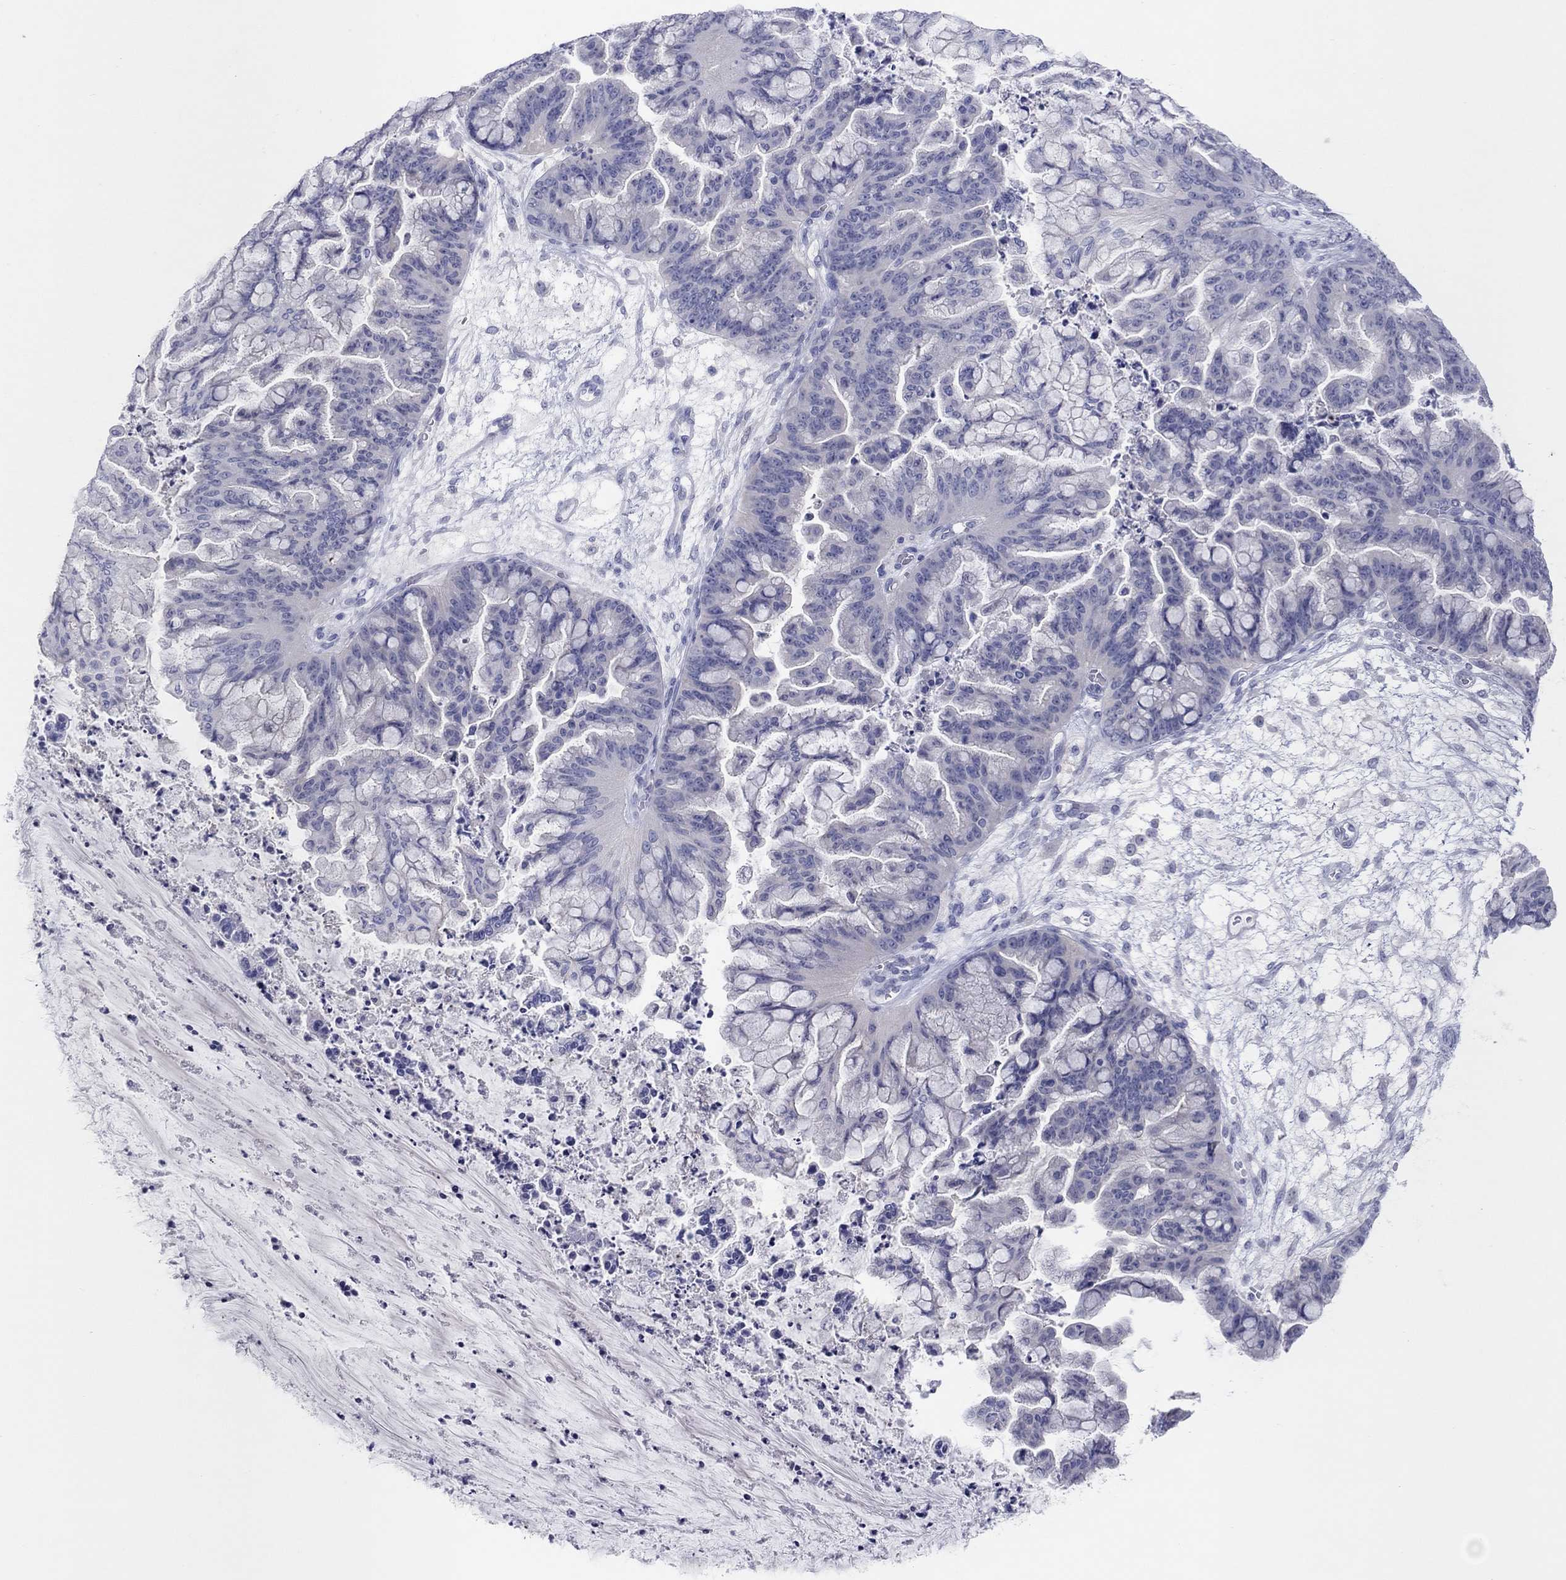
{"staining": {"intensity": "negative", "quantity": "none", "location": "none"}, "tissue": "ovarian cancer", "cell_type": "Tumor cells", "image_type": "cancer", "snomed": [{"axis": "morphology", "description": "Cystadenocarcinoma, mucinous, NOS"}, {"axis": "topography", "description": "Ovary"}], "caption": "IHC micrograph of neoplastic tissue: ovarian cancer (mucinous cystadenocarcinoma) stained with DAB (3,3'-diaminobenzidine) demonstrates no significant protein expression in tumor cells. (DAB immunohistochemistry (IHC) visualized using brightfield microscopy, high magnification).", "gene": "CPNE6", "patient": {"sex": "female", "age": 67}}